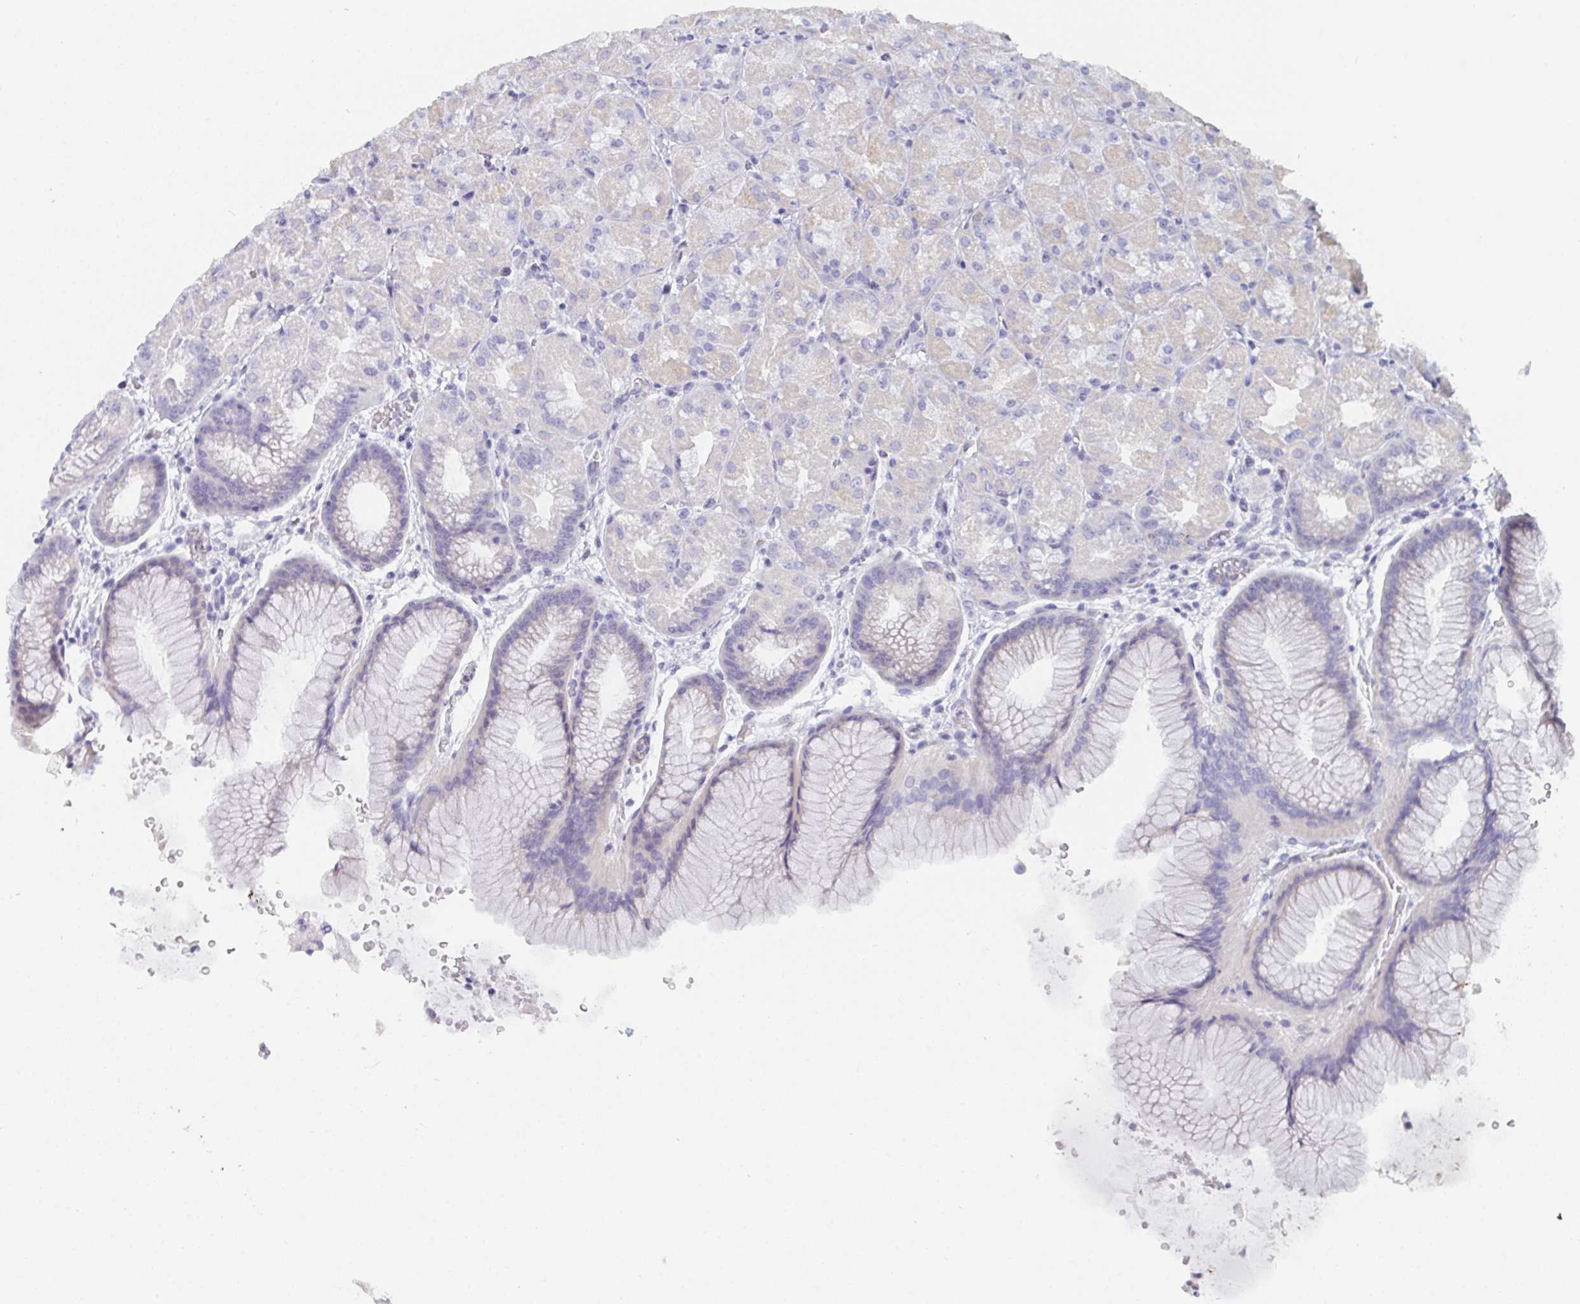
{"staining": {"intensity": "negative", "quantity": "none", "location": "none"}, "tissue": "stomach", "cell_type": "Glandular cells", "image_type": "normal", "snomed": [{"axis": "morphology", "description": "Normal tissue, NOS"}, {"axis": "topography", "description": "Stomach, upper"}, {"axis": "topography", "description": "Stomach"}], "caption": "Immunohistochemistry photomicrograph of unremarkable stomach: human stomach stained with DAB (3,3'-diaminobenzidine) shows no significant protein staining in glandular cells. (Brightfield microscopy of DAB (3,3'-diaminobenzidine) IHC at high magnification).", "gene": "PTPRD", "patient": {"sex": "male", "age": 48}}